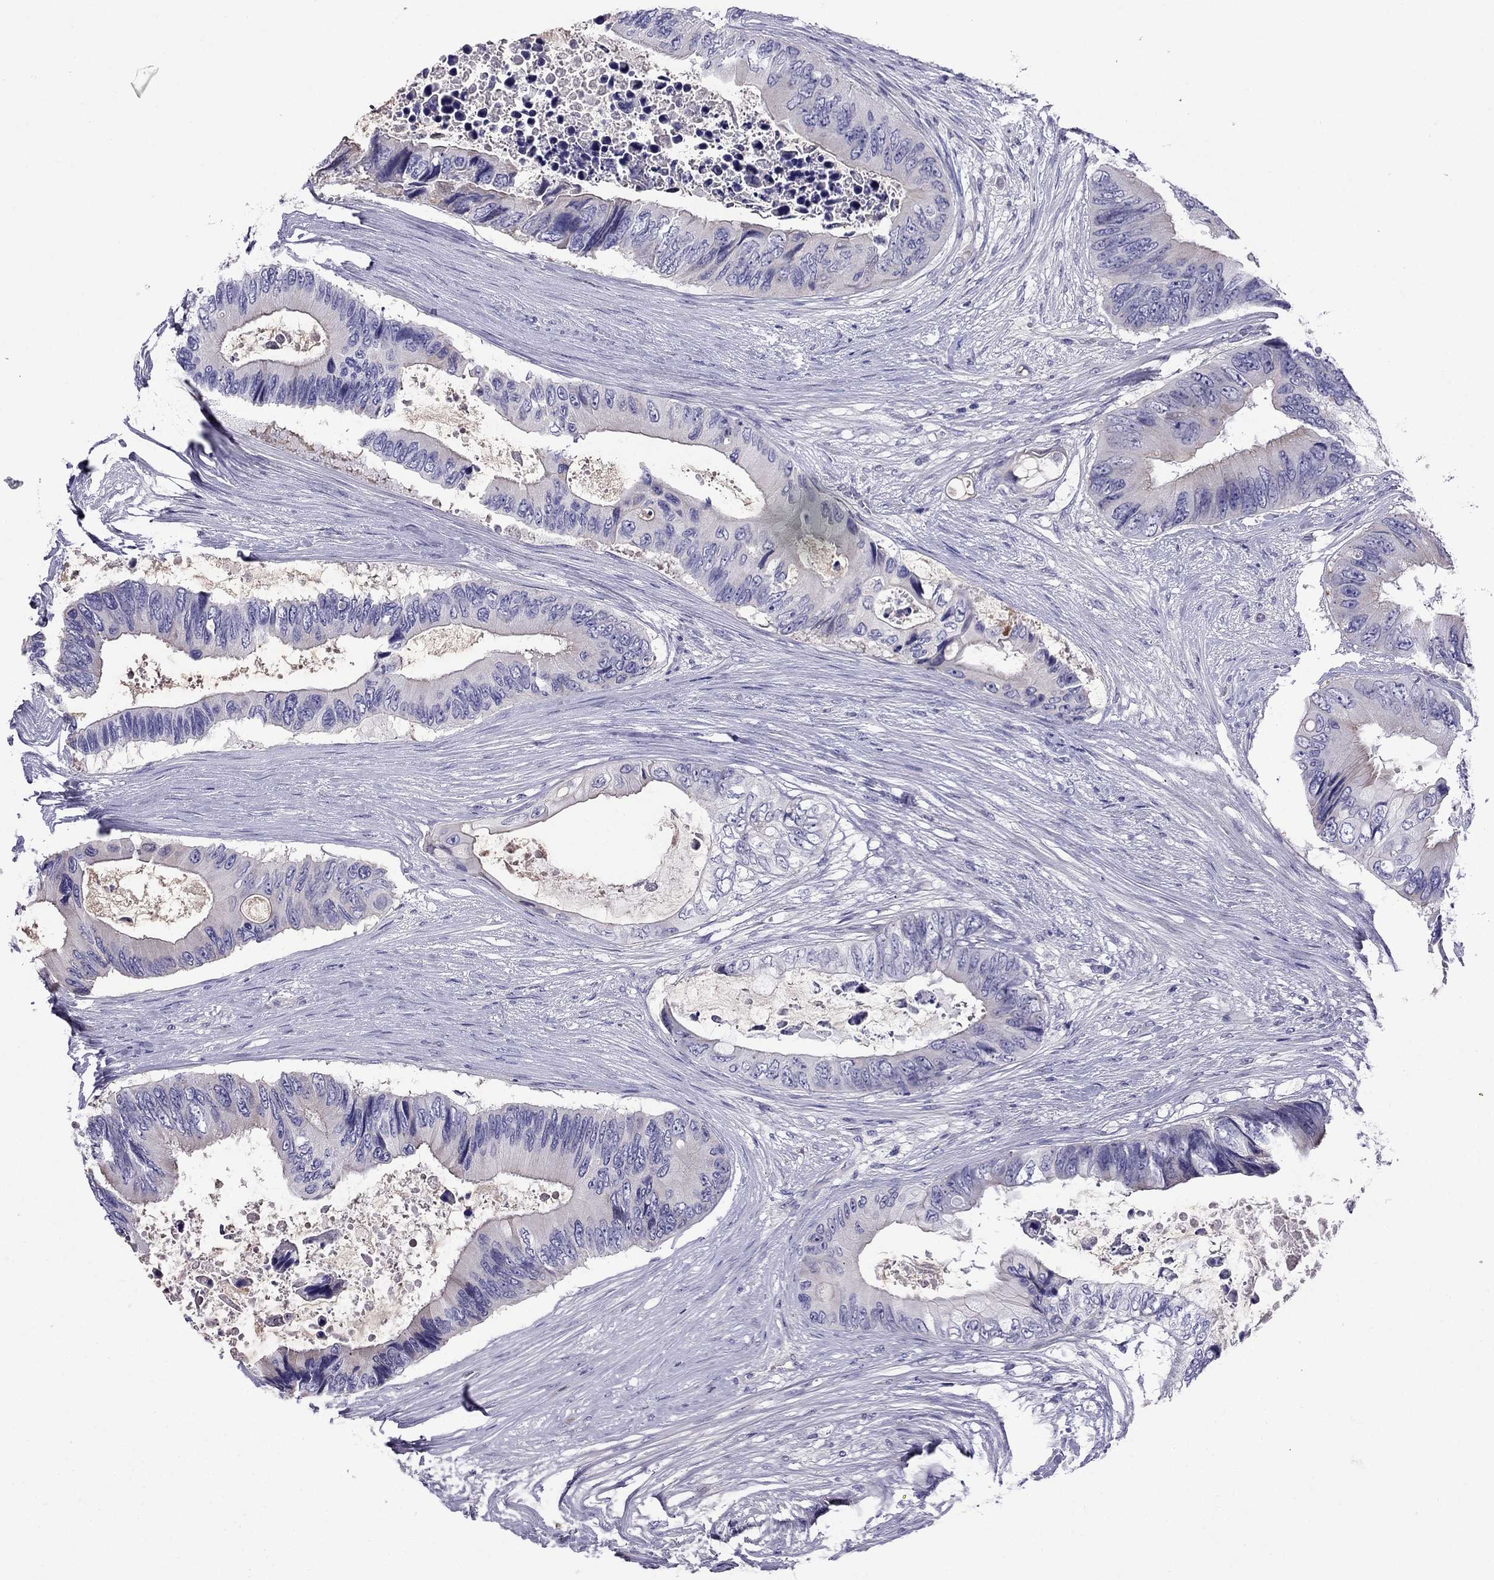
{"staining": {"intensity": "negative", "quantity": "none", "location": "none"}, "tissue": "colorectal cancer", "cell_type": "Tumor cells", "image_type": "cancer", "snomed": [{"axis": "morphology", "description": "Adenocarcinoma, NOS"}, {"axis": "topography", "description": "Rectum"}], "caption": "Immunohistochemical staining of colorectal cancer (adenocarcinoma) reveals no significant staining in tumor cells. (DAB immunohistochemistry (IHC) visualized using brightfield microscopy, high magnification).", "gene": "TBC1D21", "patient": {"sex": "male", "age": 63}}